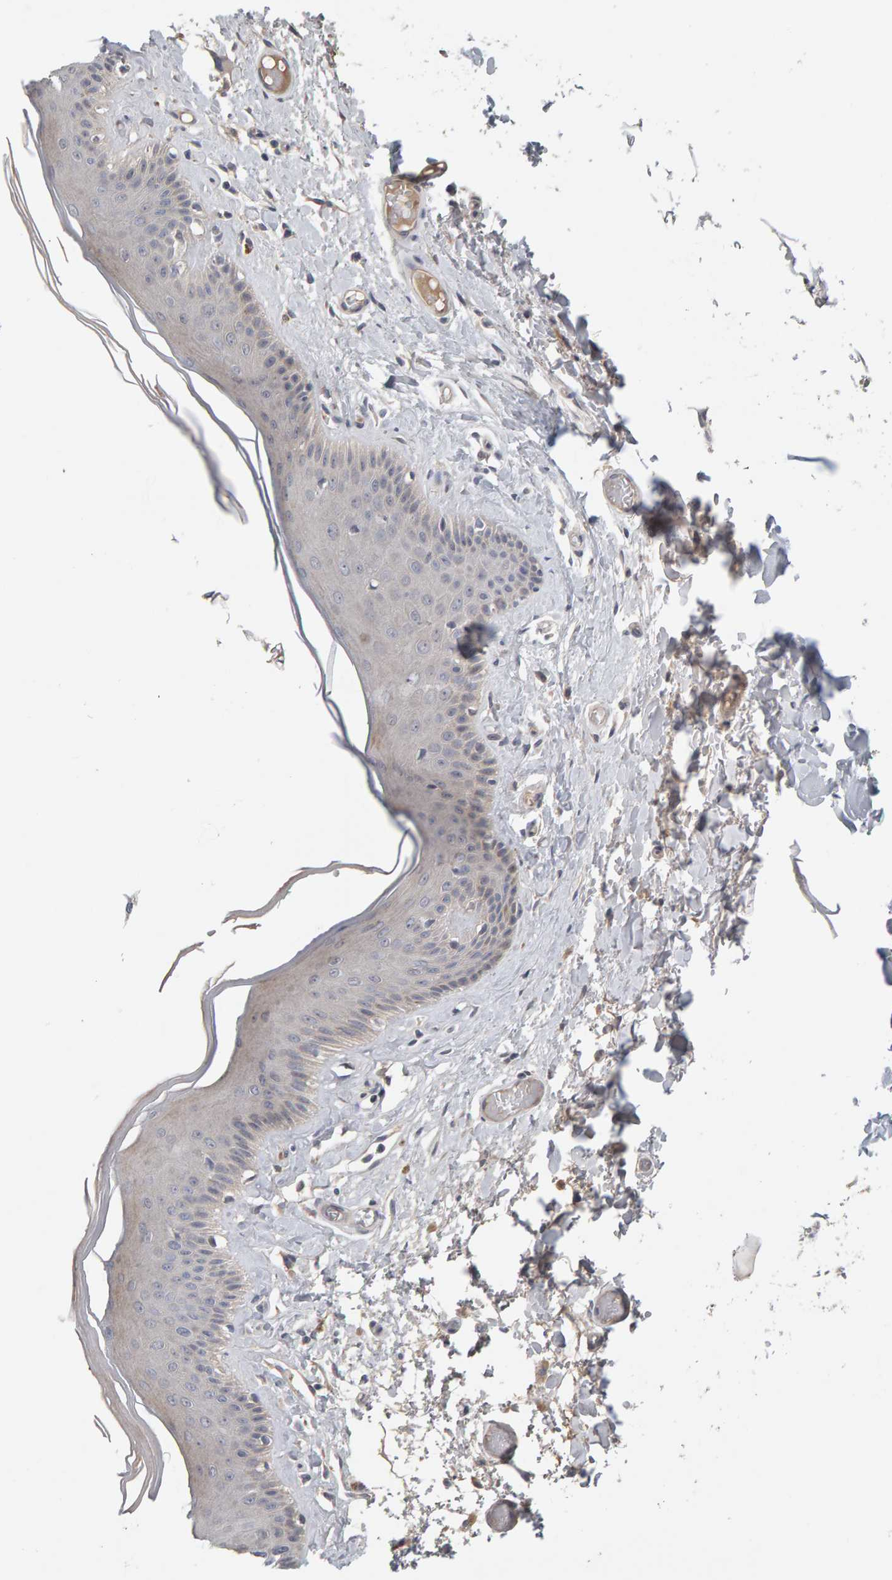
{"staining": {"intensity": "weak", "quantity": "<25%", "location": "cytoplasmic/membranous"}, "tissue": "skin", "cell_type": "Epidermal cells", "image_type": "normal", "snomed": [{"axis": "morphology", "description": "Normal tissue, NOS"}, {"axis": "topography", "description": "Vulva"}], "caption": "The photomicrograph demonstrates no significant positivity in epidermal cells of skin. (DAB IHC visualized using brightfield microscopy, high magnification).", "gene": "GFUS", "patient": {"sex": "female", "age": 73}}